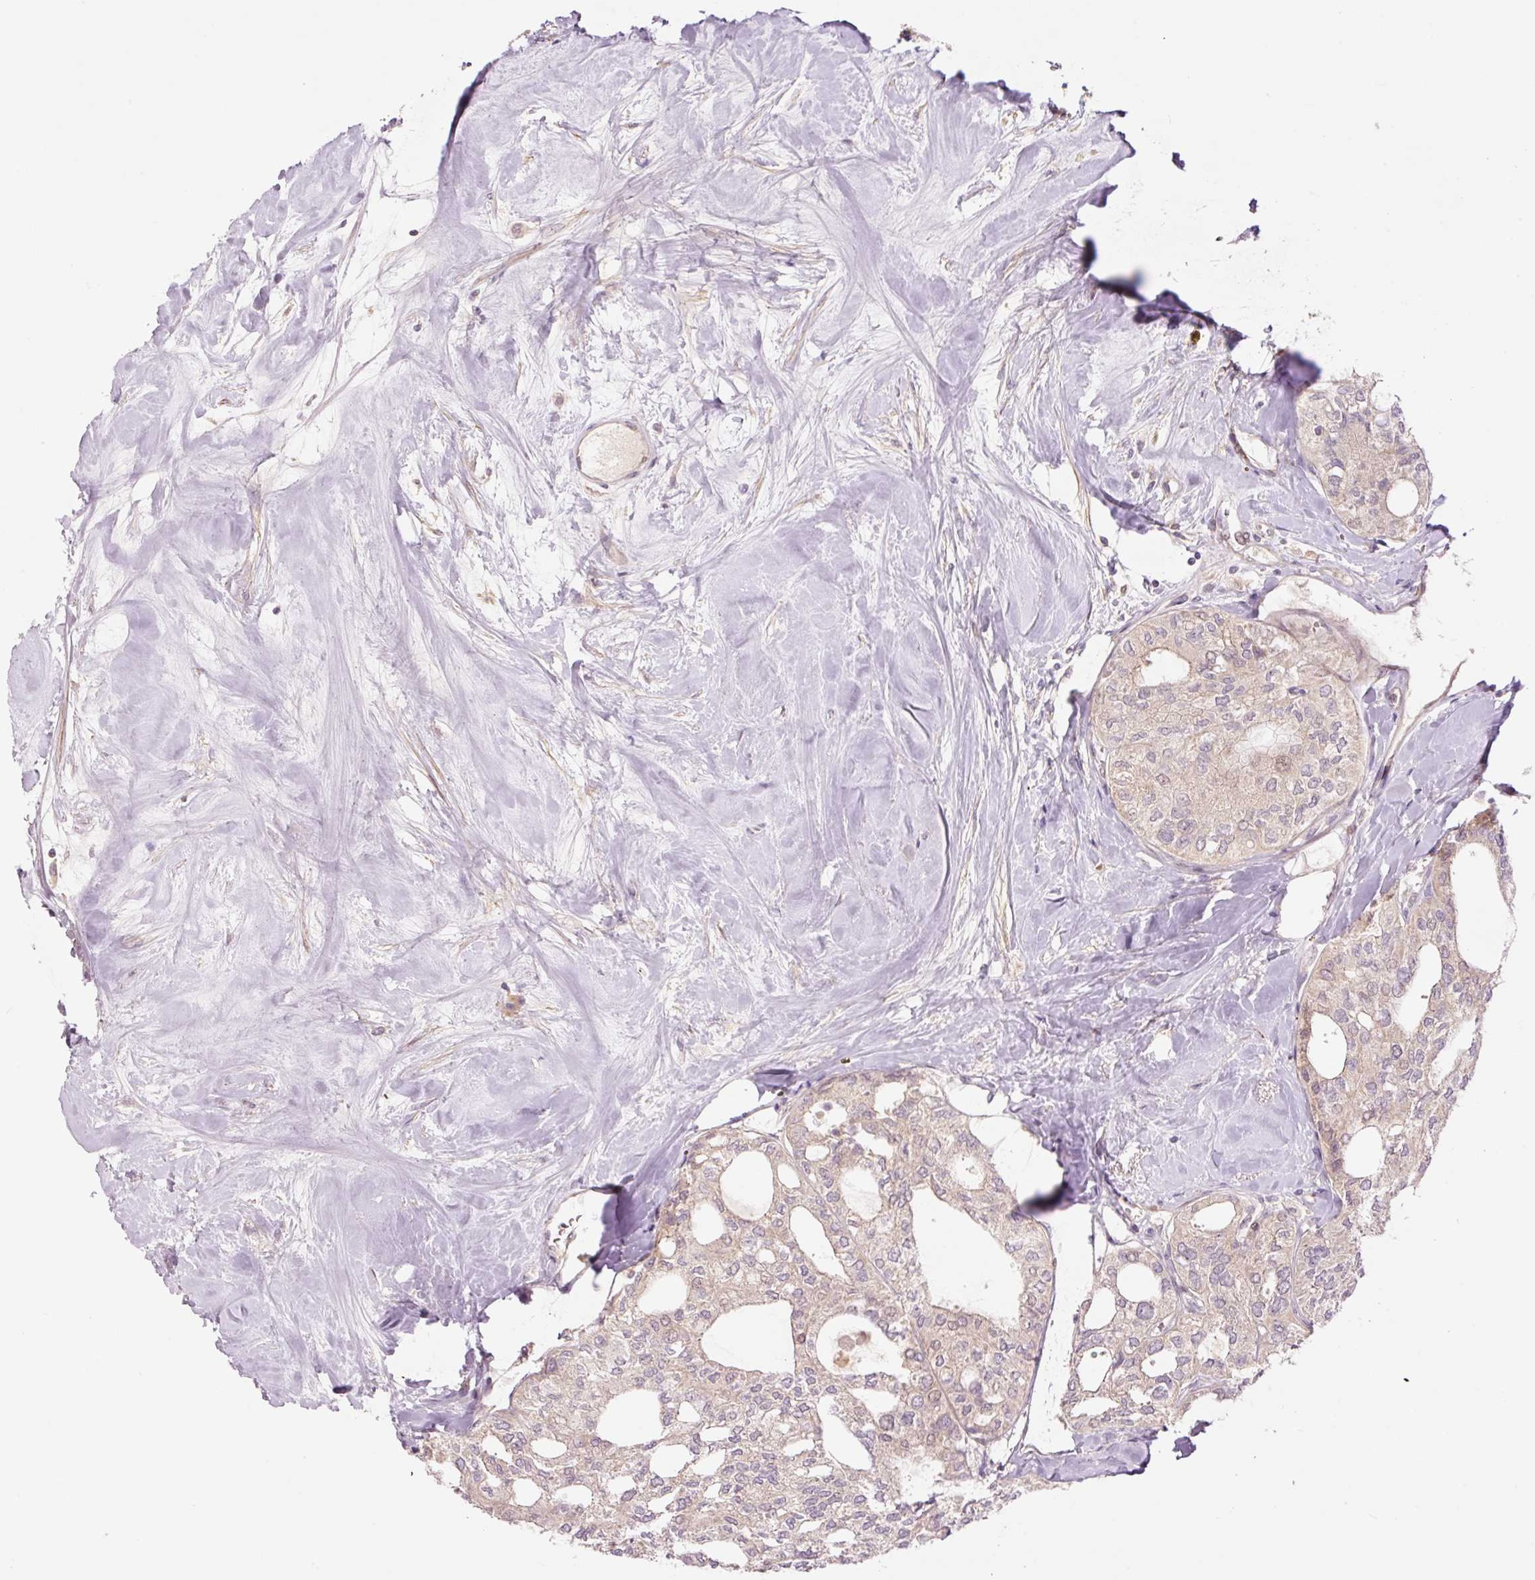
{"staining": {"intensity": "negative", "quantity": "none", "location": "none"}, "tissue": "thyroid cancer", "cell_type": "Tumor cells", "image_type": "cancer", "snomed": [{"axis": "morphology", "description": "Follicular adenoma carcinoma, NOS"}, {"axis": "topography", "description": "Thyroid gland"}], "caption": "A histopathology image of follicular adenoma carcinoma (thyroid) stained for a protein shows no brown staining in tumor cells.", "gene": "SLC29A3", "patient": {"sex": "male", "age": 75}}